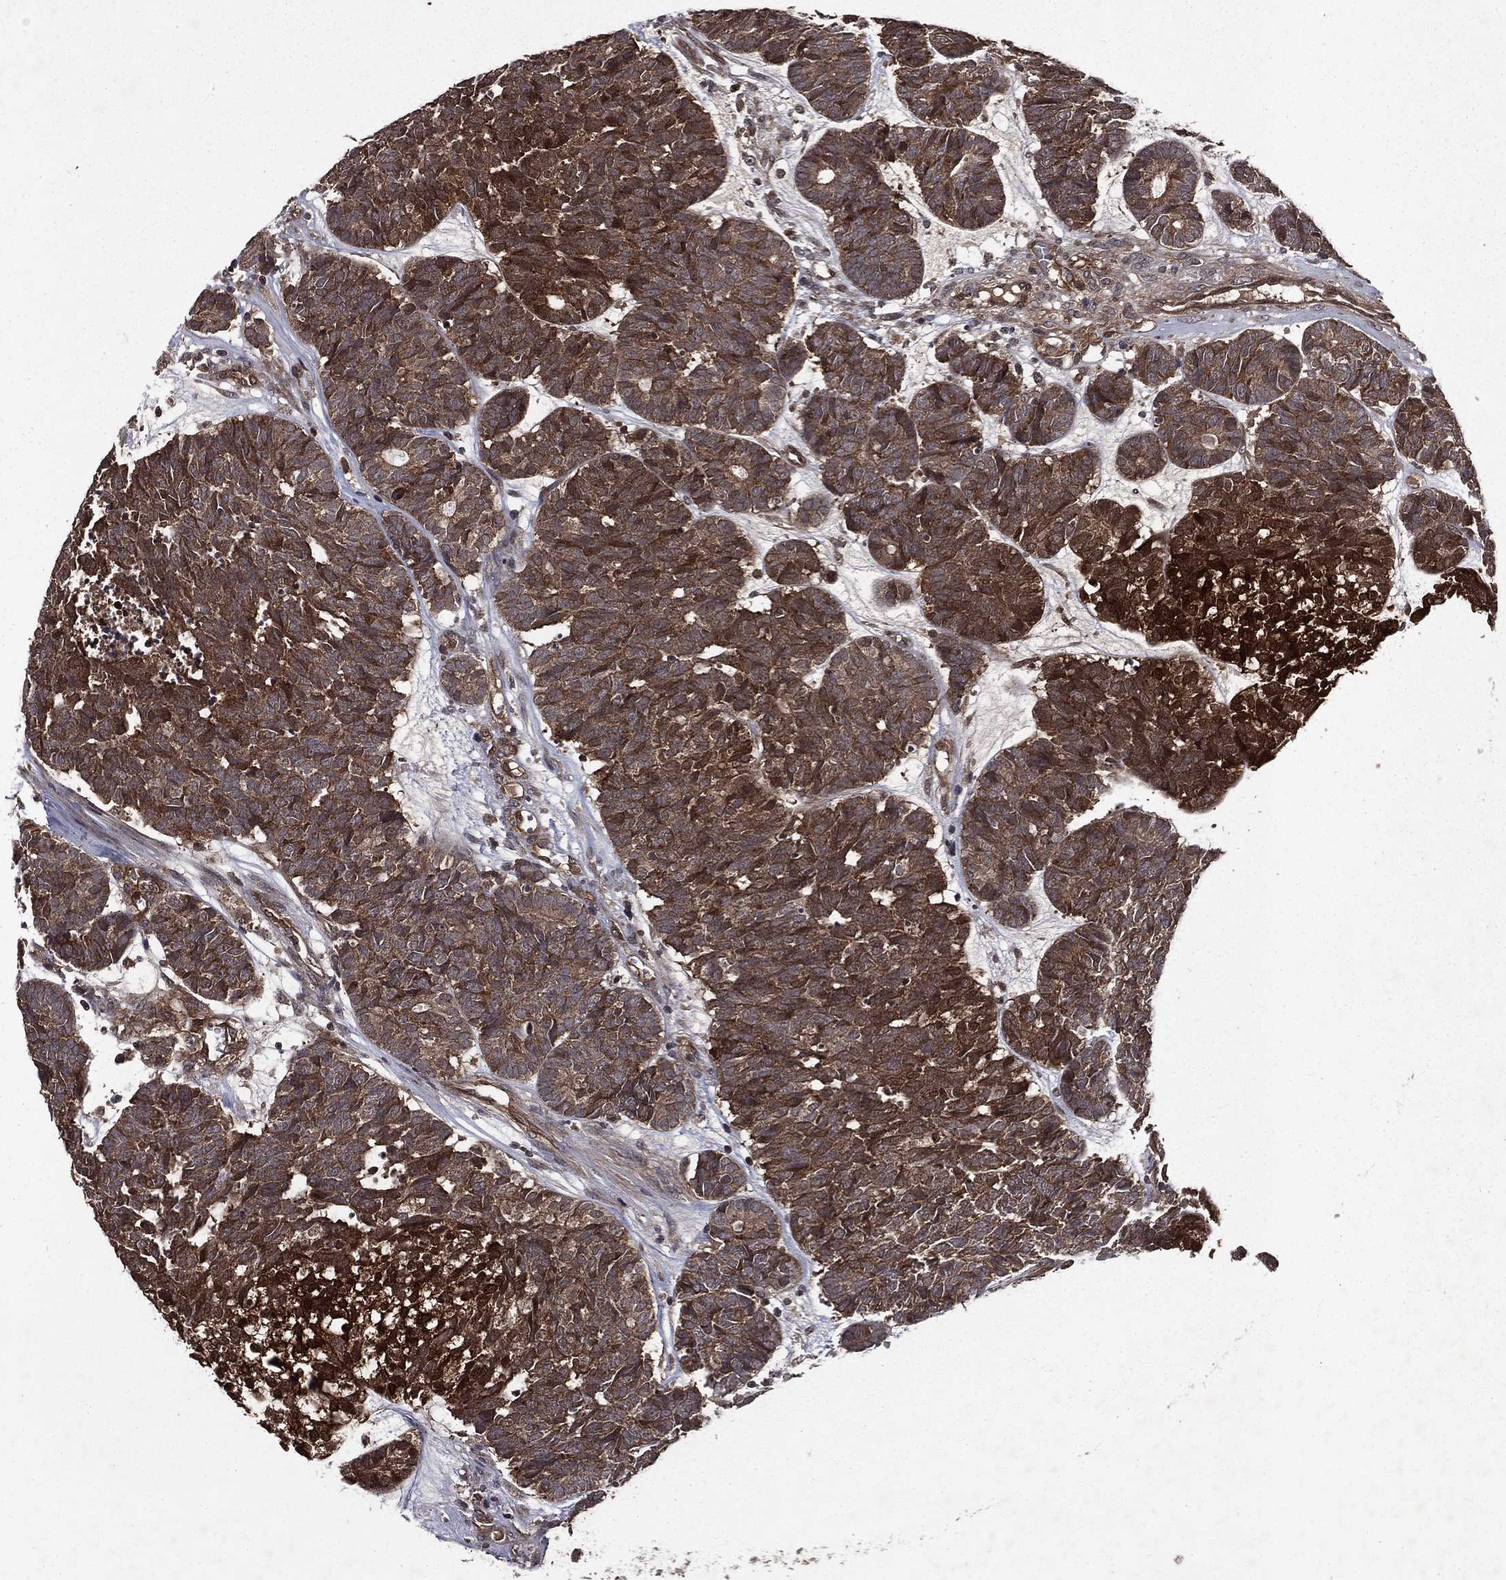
{"staining": {"intensity": "moderate", "quantity": ">75%", "location": "cytoplasmic/membranous"}, "tissue": "head and neck cancer", "cell_type": "Tumor cells", "image_type": "cancer", "snomed": [{"axis": "morphology", "description": "Adenocarcinoma, NOS"}, {"axis": "topography", "description": "Head-Neck"}], "caption": "Human head and neck adenocarcinoma stained with a protein marker displays moderate staining in tumor cells.", "gene": "FGD1", "patient": {"sex": "female", "age": 81}}